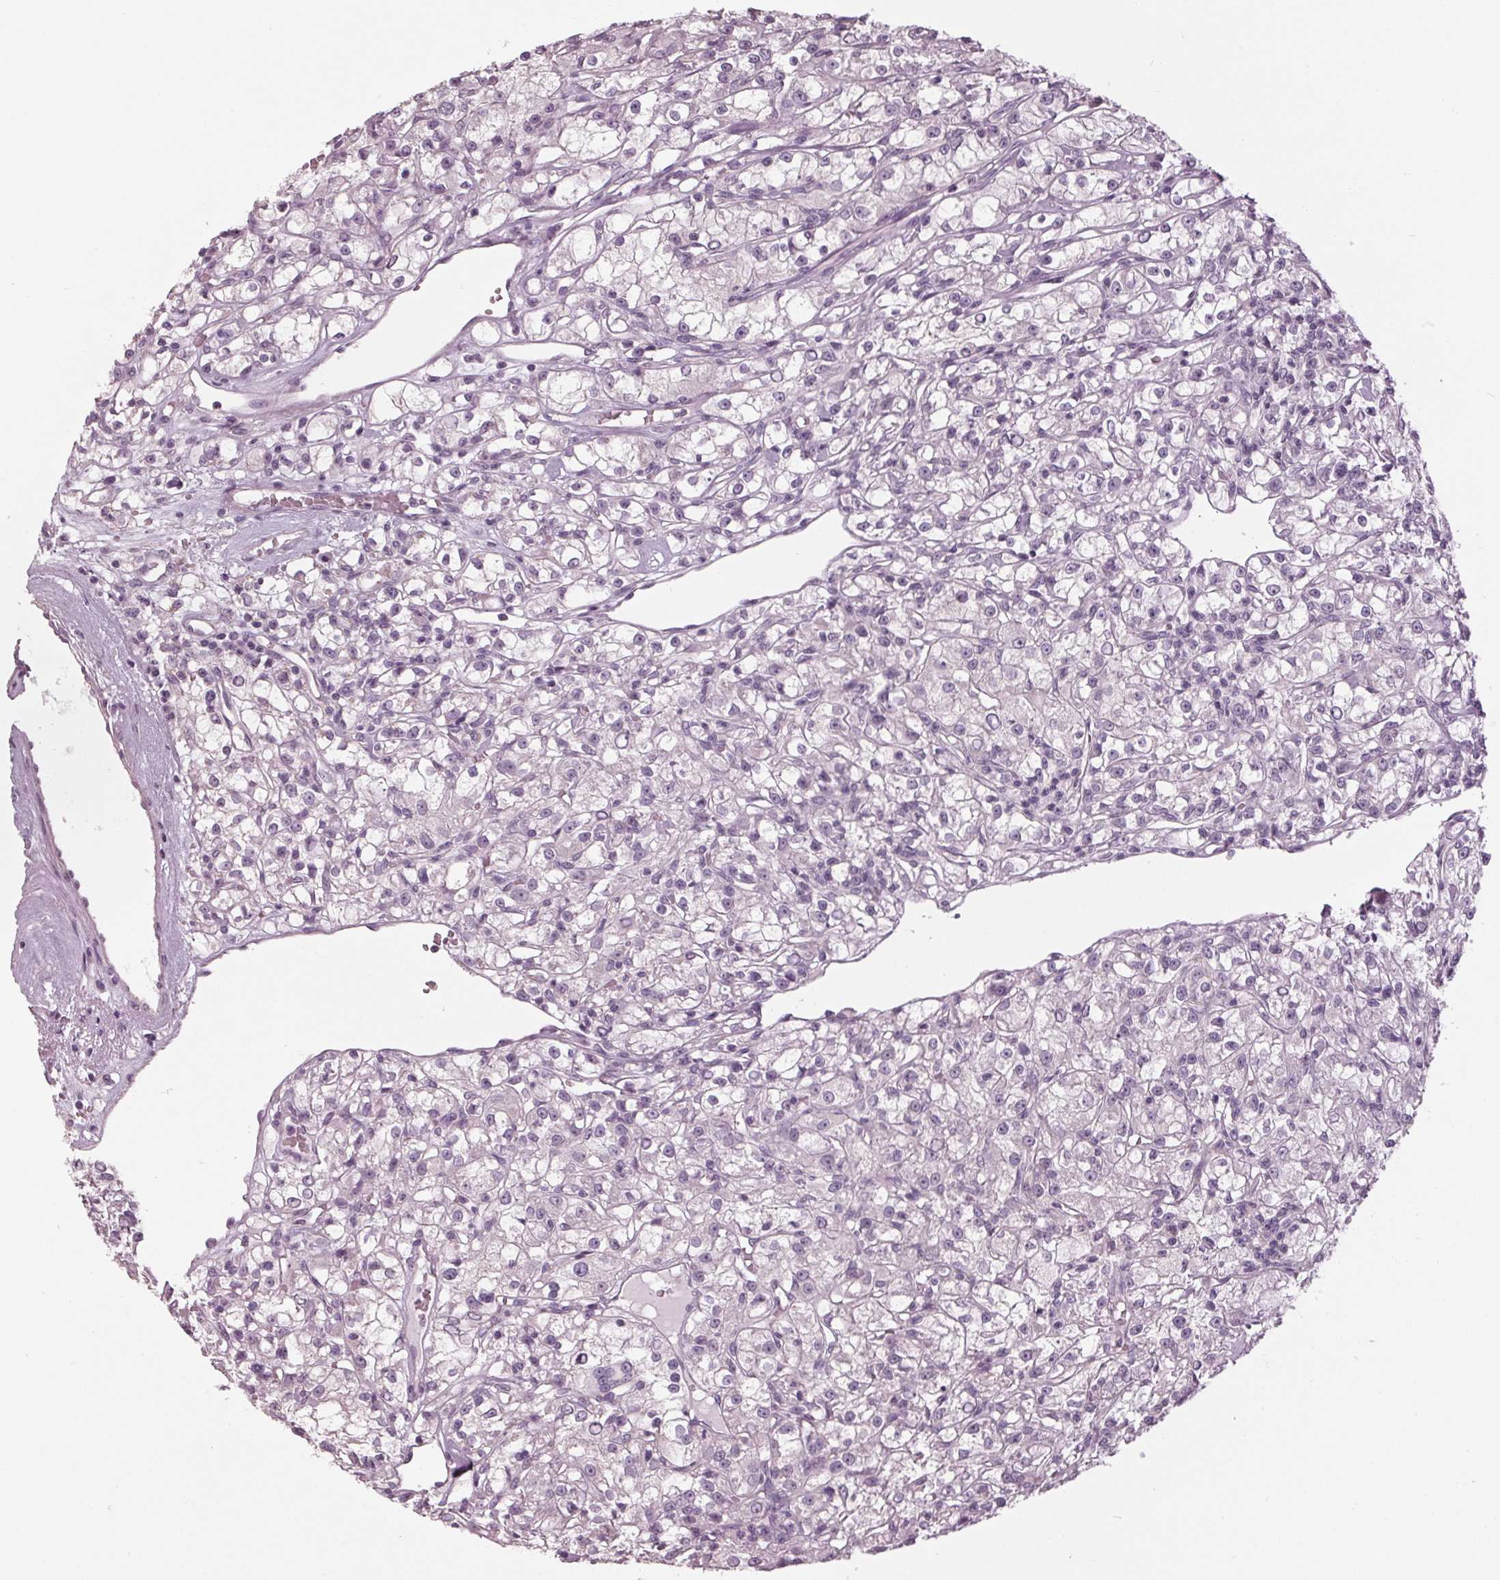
{"staining": {"intensity": "negative", "quantity": "none", "location": "none"}, "tissue": "renal cancer", "cell_type": "Tumor cells", "image_type": "cancer", "snomed": [{"axis": "morphology", "description": "Adenocarcinoma, NOS"}, {"axis": "topography", "description": "Kidney"}], "caption": "Renal cancer (adenocarcinoma) was stained to show a protein in brown. There is no significant staining in tumor cells.", "gene": "TNNC2", "patient": {"sex": "female", "age": 59}}